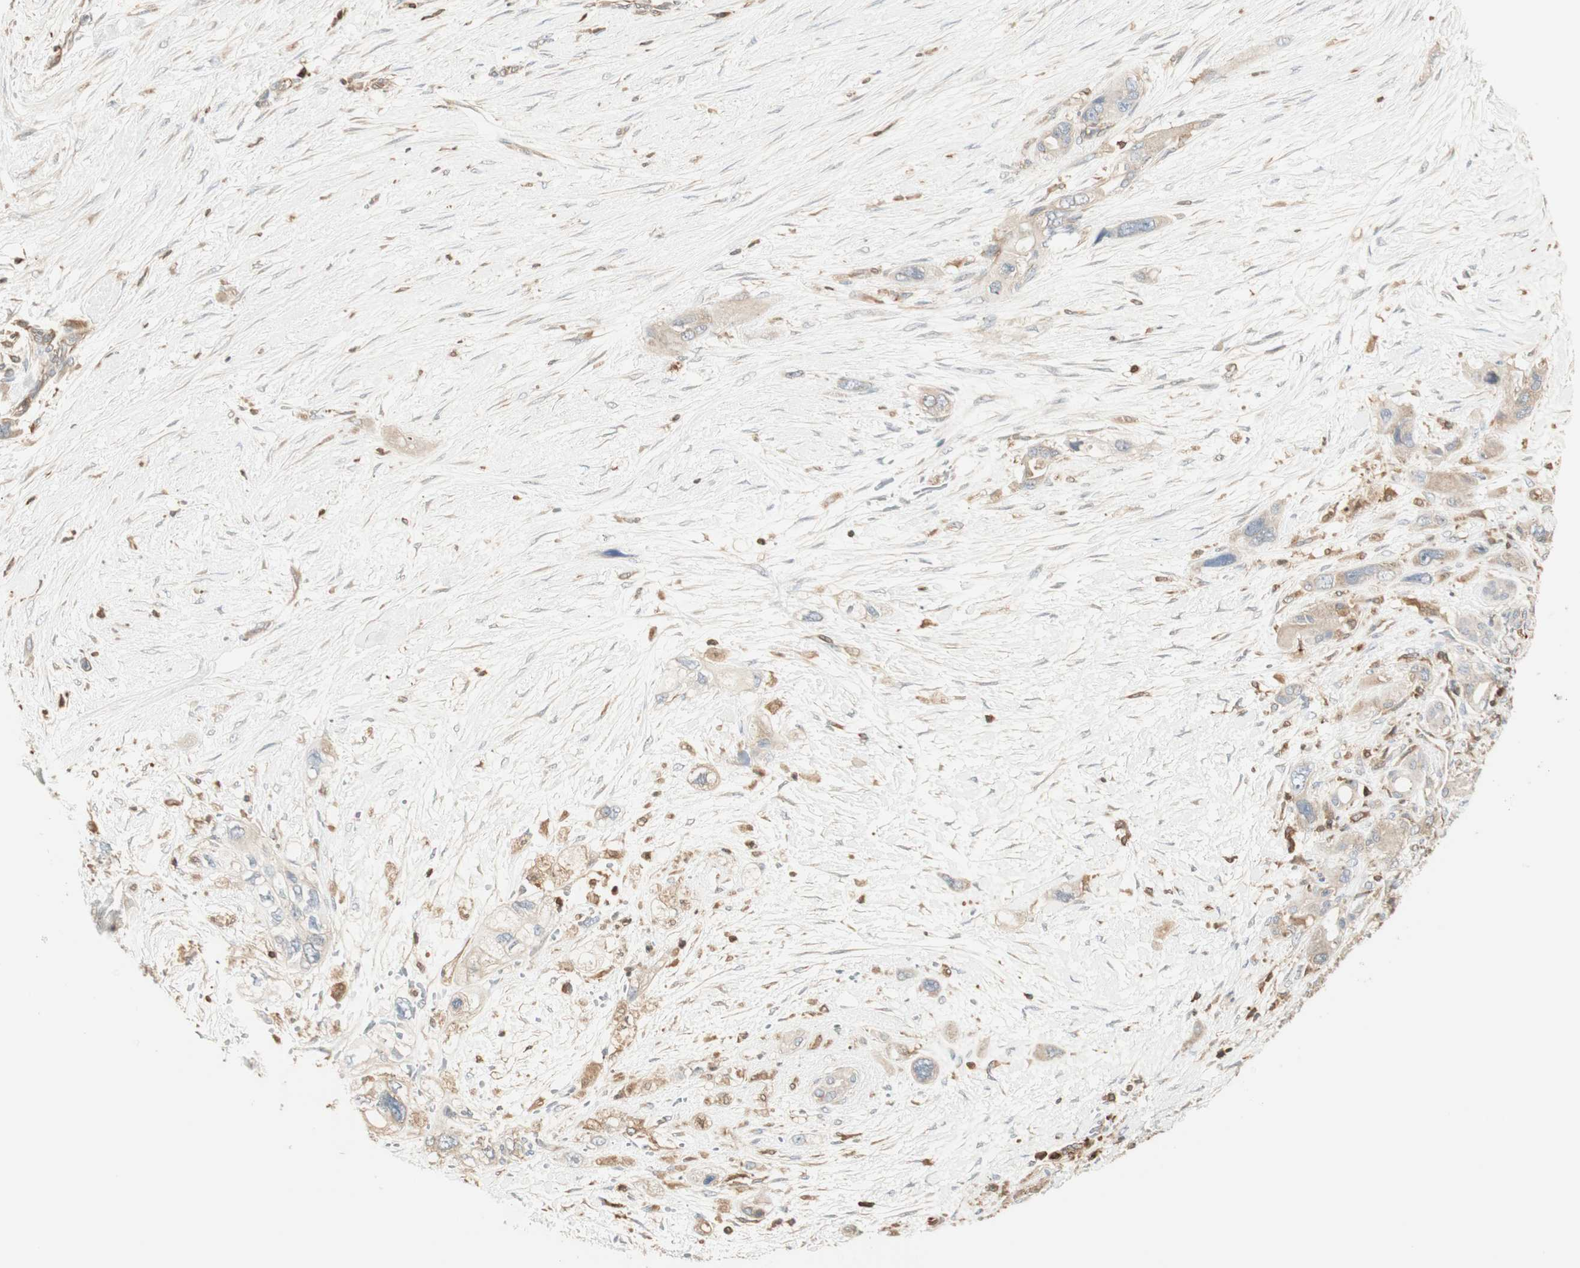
{"staining": {"intensity": "weak", "quantity": ">75%", "location": "cytoplasmic/membranous"}, "tissue": "pancreatic cancer", "cell_type": "Tumor cells", "image_type": "cancer", "snomed": [{"axis": "morphology", "description": "Adenocarcinoma, NOS"}, {"axis": "topography", "description": "Pancreas"}], "caption": "Tumor cells show weak cytoplasmic/membranous positivity in approximately >75% of cells in adenocarcinoma (pancreatic).", "gene": "CRLF3", "patient": {"sex": "male", "age": 46}}